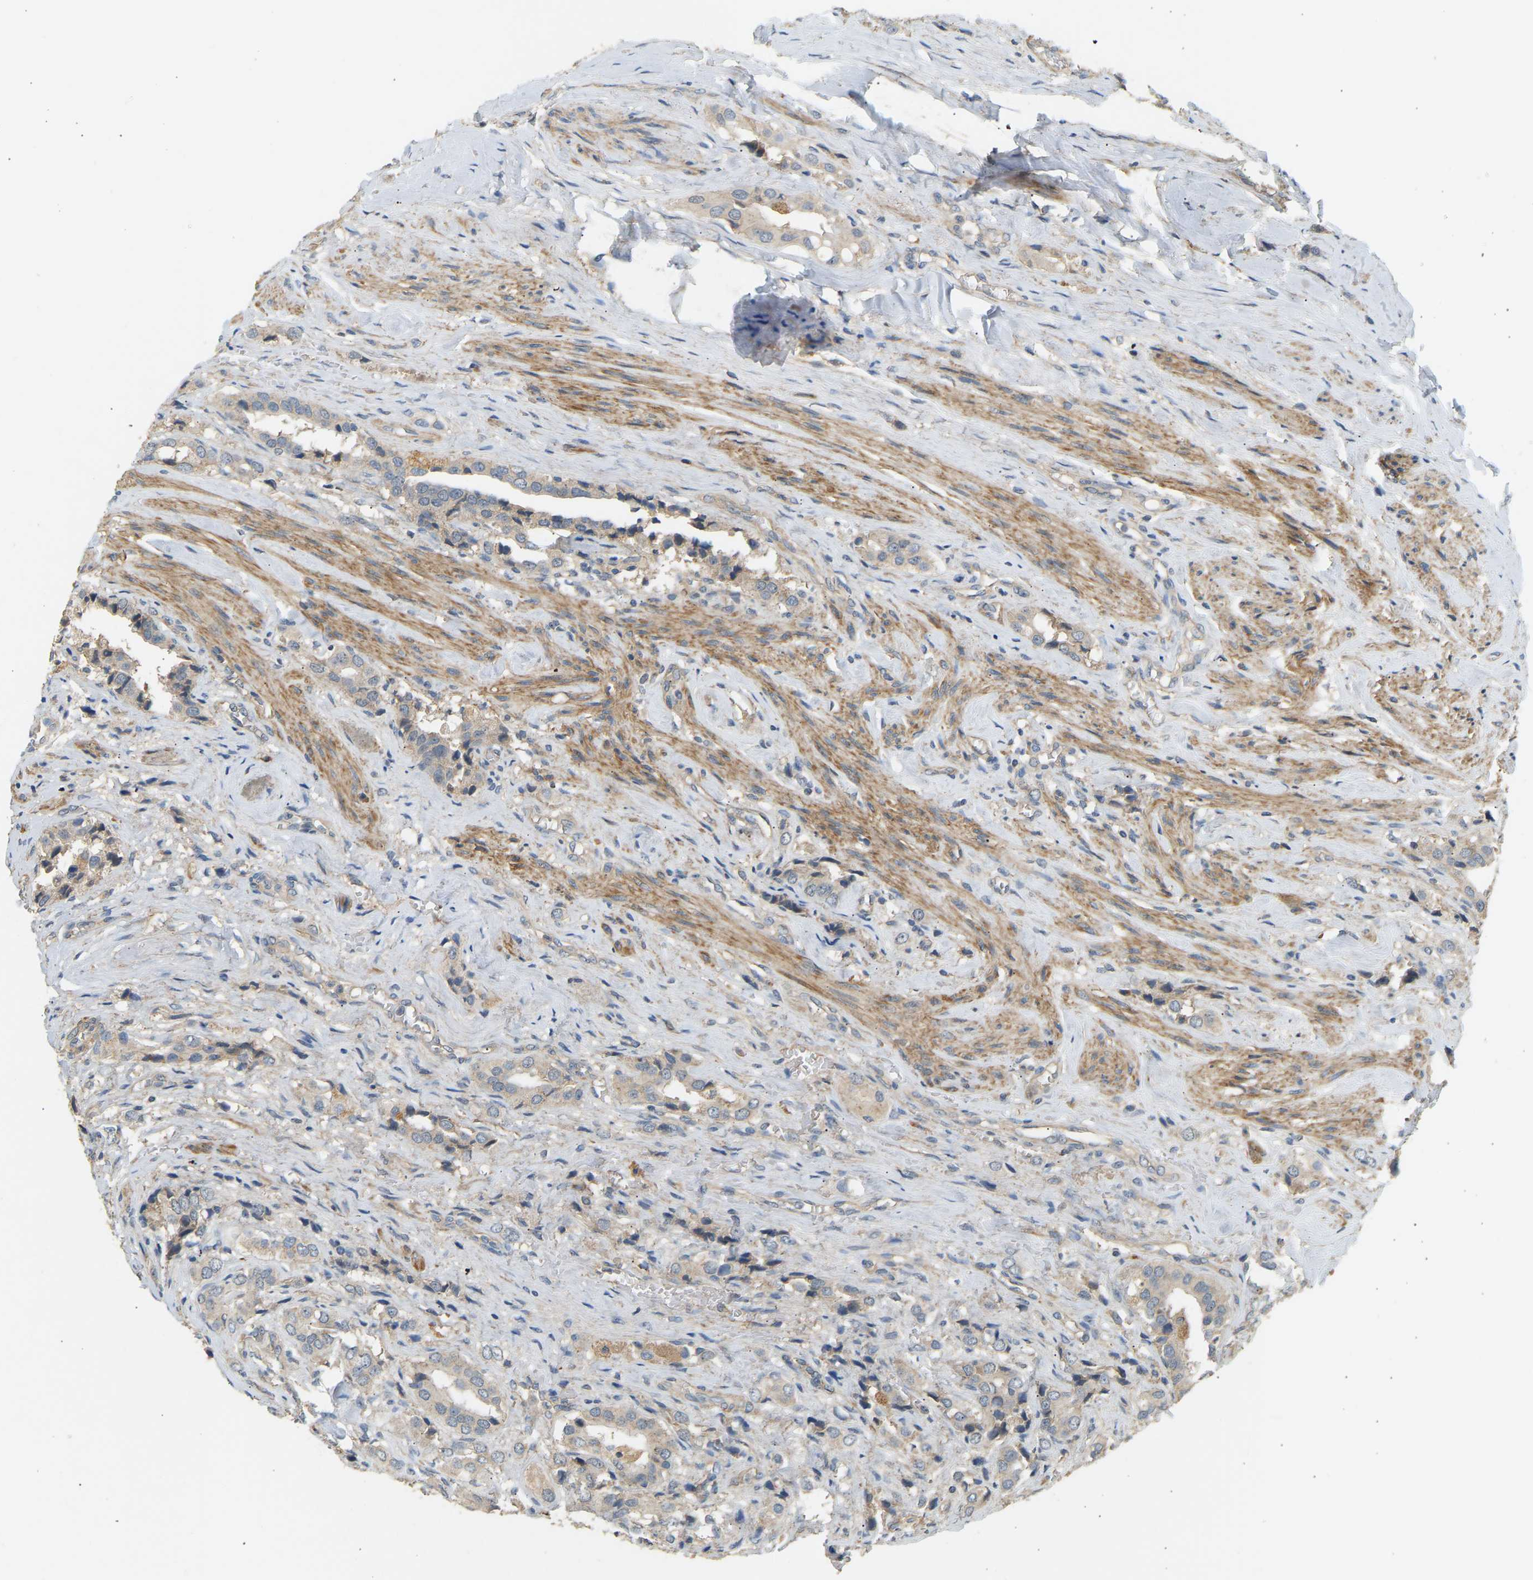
{"staining": {"intensity": "weak", "quantity": ">75%", "location": "cytoplasmic/membranous"}, "tissue": "prostate cancer", "cell_type": "Tumor cells", "image_type": "cancer", "snomed": [{"axis": "morphology", "description": "Adenocarcinoma, High grade"}, {"axis": "topography", "description": "Prostate"}], "caption": "The photomicrograph demonstrates staining of prostate adenocarcinoma (high-grade), revealing weak cytoplasmic/membranous protein positivity (brown color) within tumor cells.", "gene": "RGL1", "patient": {"sex": "male", "age": 52}}